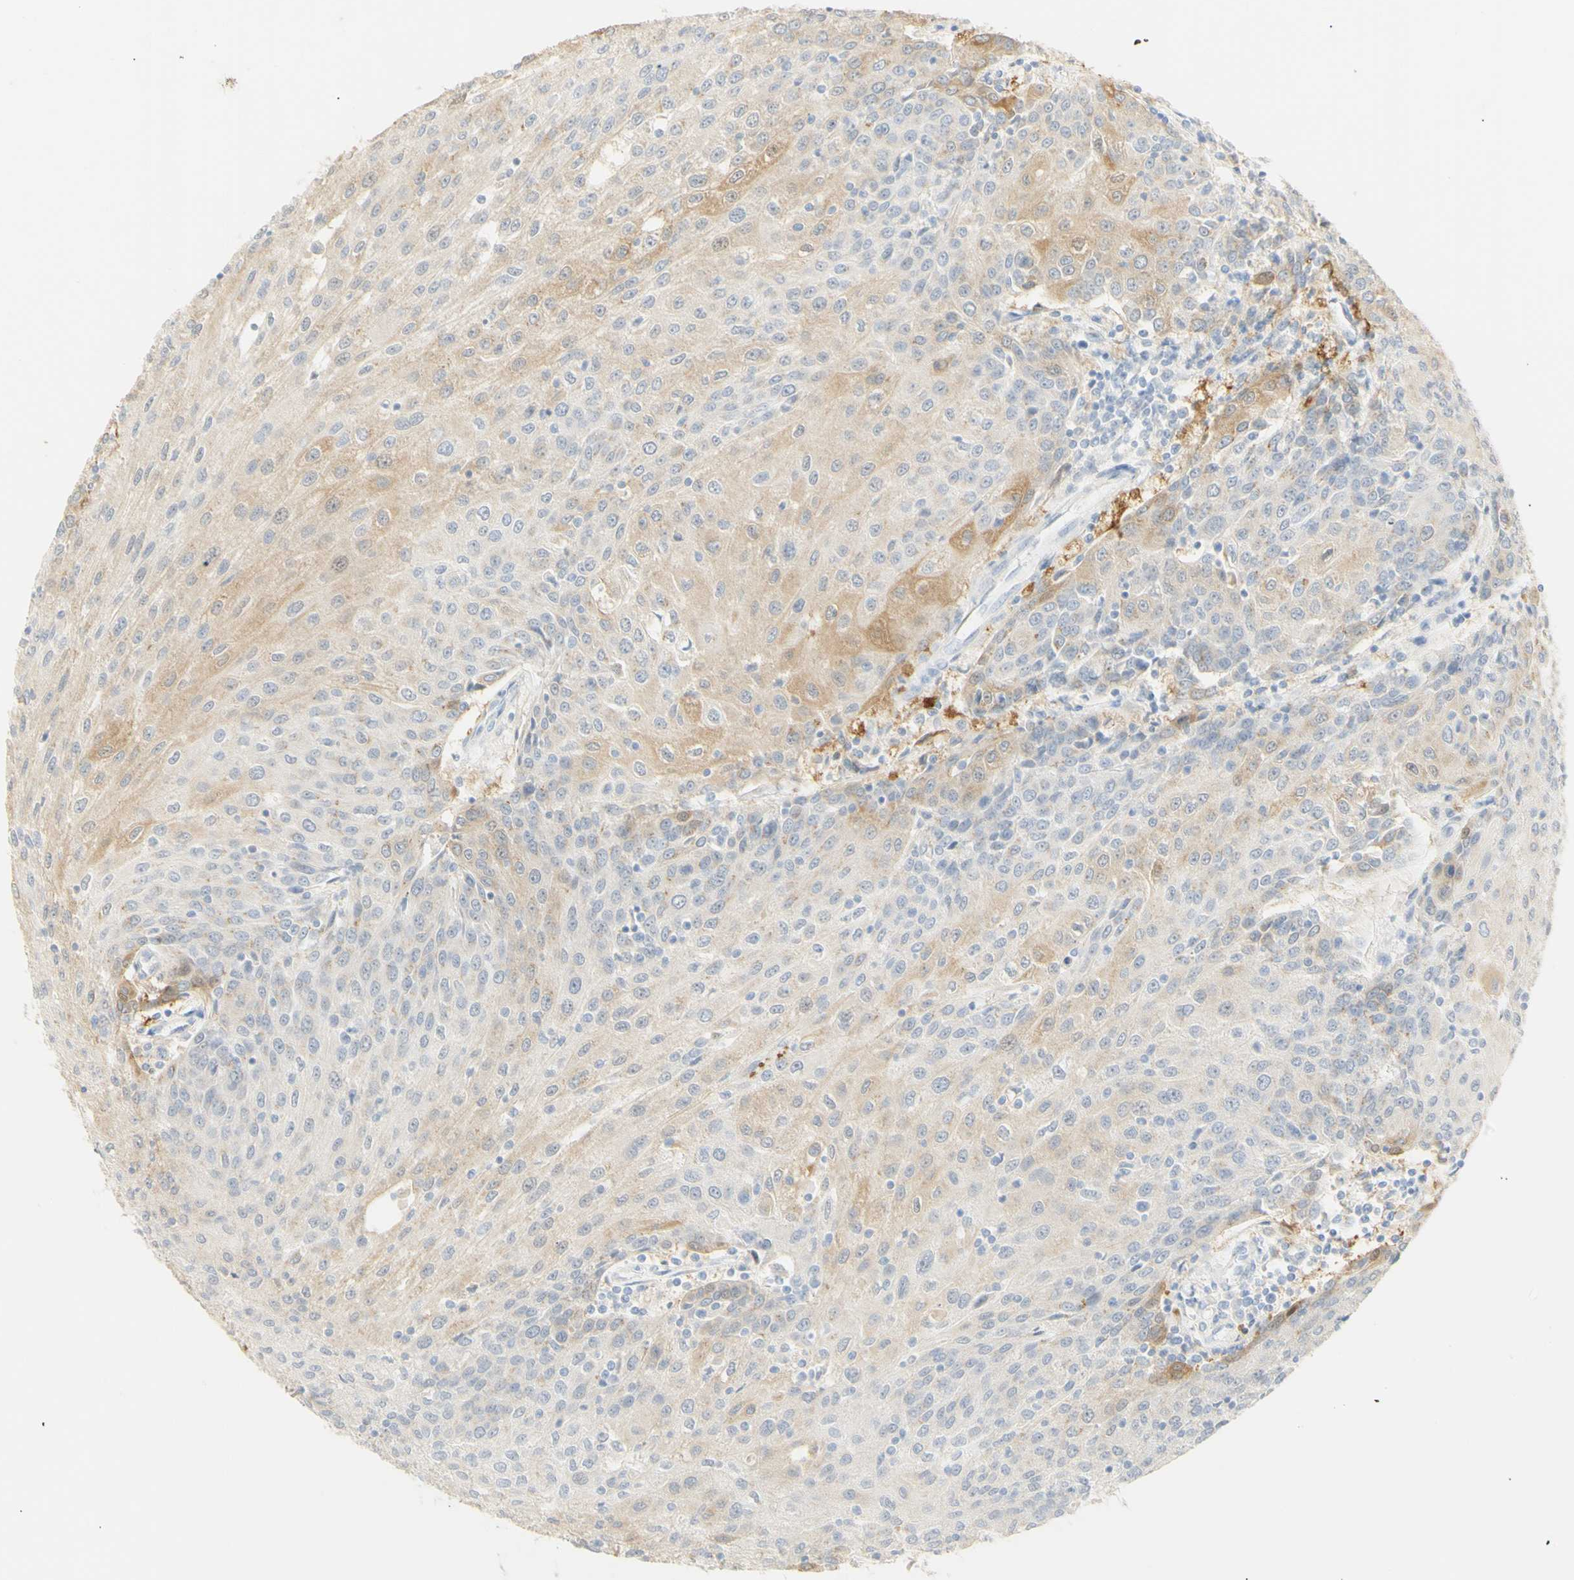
{"staining": {"intensity": "moderate", "quantity": "25%-75%", "location": "cytoplasmic/membranous"}, "tissue": "urothelial cancer", "cell_type": "Tumor cells", "image_type": "cancer", "snomed": [{"axis": "morphology", "description": "Urothelial carcinoma, High grade"}, {"axis": "topography", "description": "Urinary bladder"}], "caption": "The immunohistochemical stain highlights moderate cytoplasmic/membranous expression in tumor cells of urothelial cancer tissue. The protein of interest is stained brown, and the nuclei are stained in blue (DAB (3,3'-diaminobenzidine) IHC with brightfield microscopy, high magnification).", "gene": "B4GALNT3", "patient": {"sex": "female", "age": 85}}